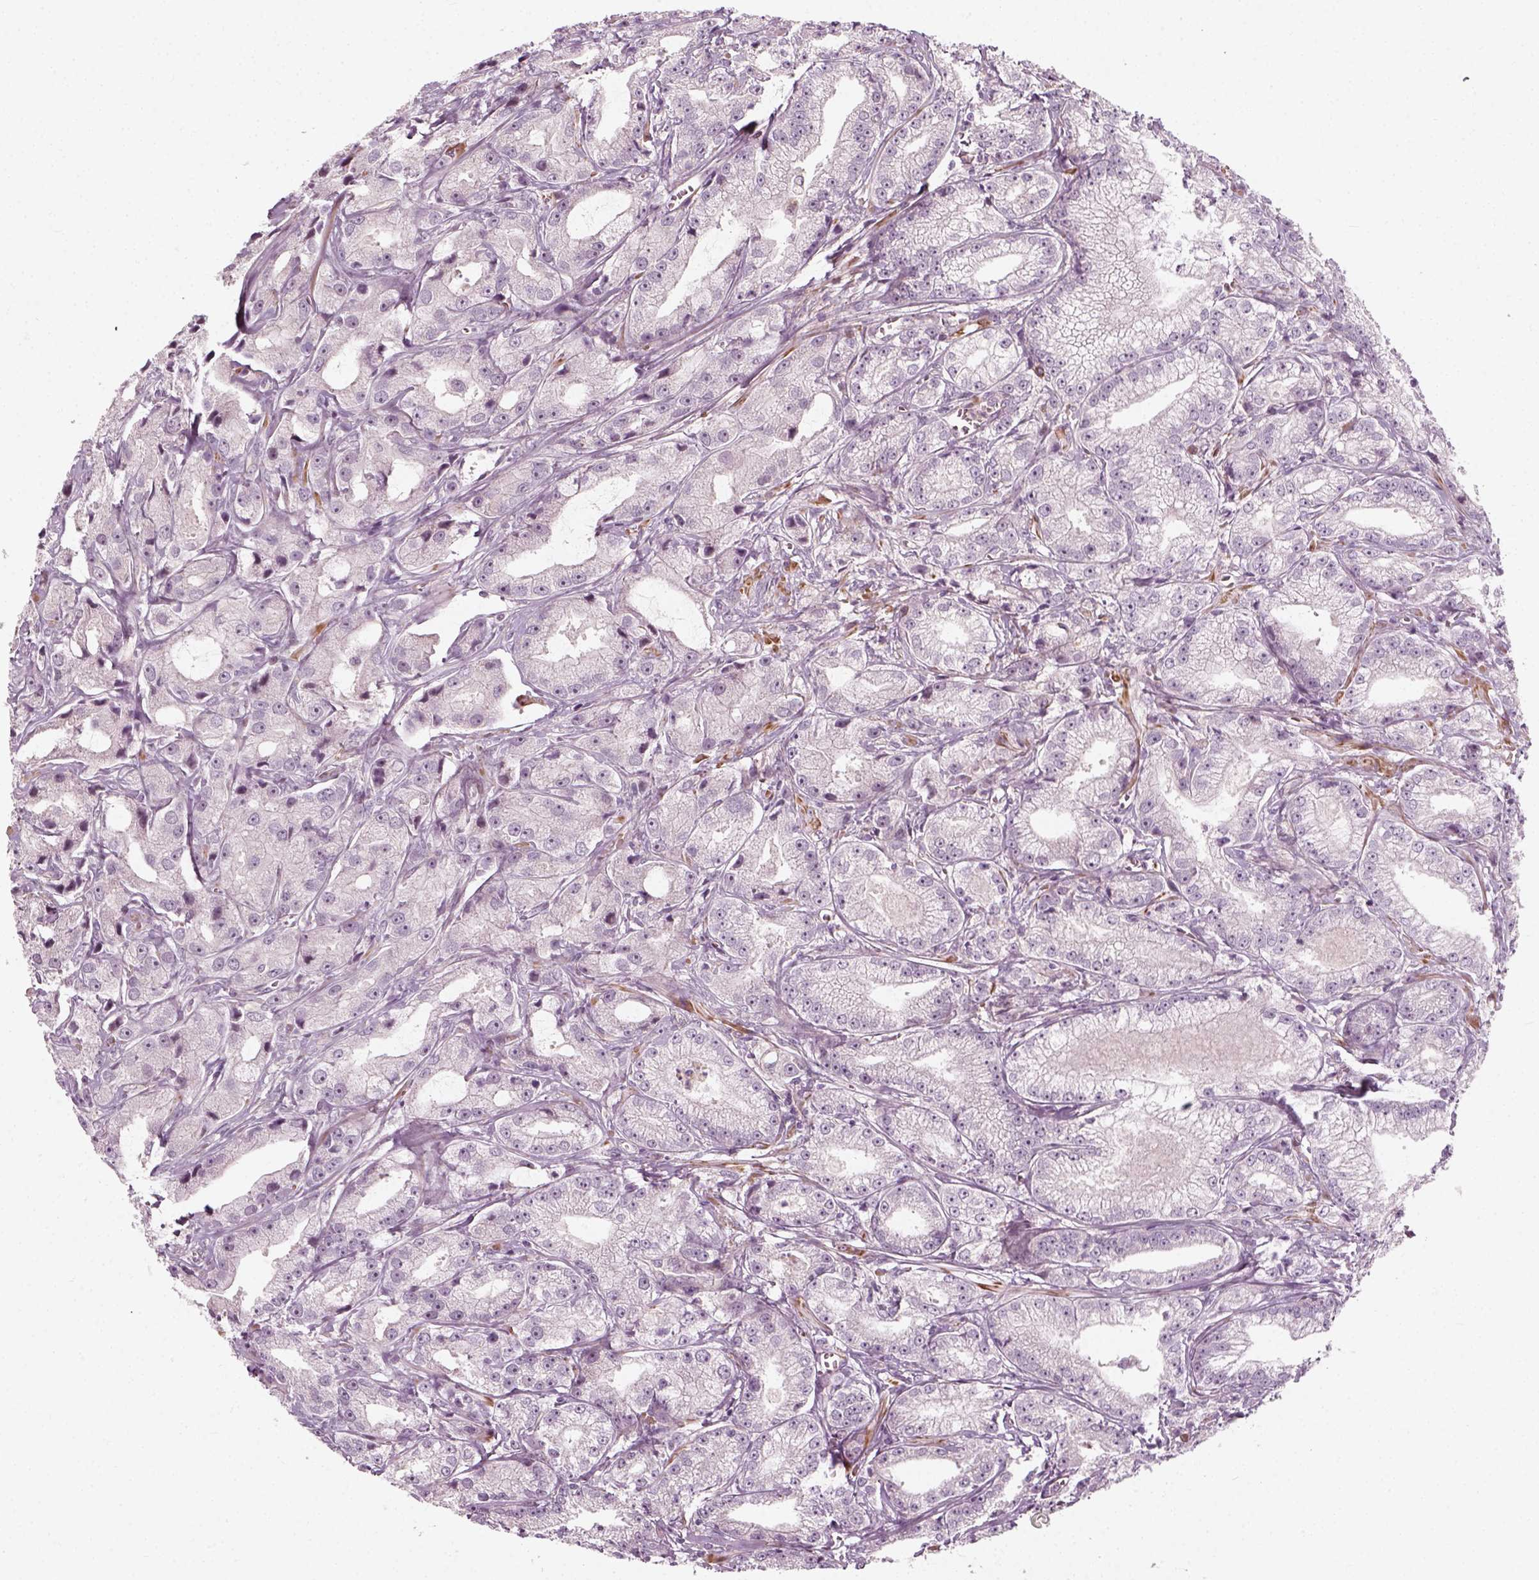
{"staining": {"intensity": "negative", "quantity": "none", "location": "none"}, "tissue": "prostate cancer", "cell_type": "Tumor cells", "image_type": "cancer", "snomed": [{"axis": "morphology", "description": "Adenocarcinoma, High grade"}, {"axis": "topography", "description": "Prostate"}], "caption": "Human prostate cancer stained for a protein using immunohistochemistry (IHC) reveals no expression in tumor cells.", "gene": "DNASE1L1", "patient": {"sex": "male", "age": 64}}